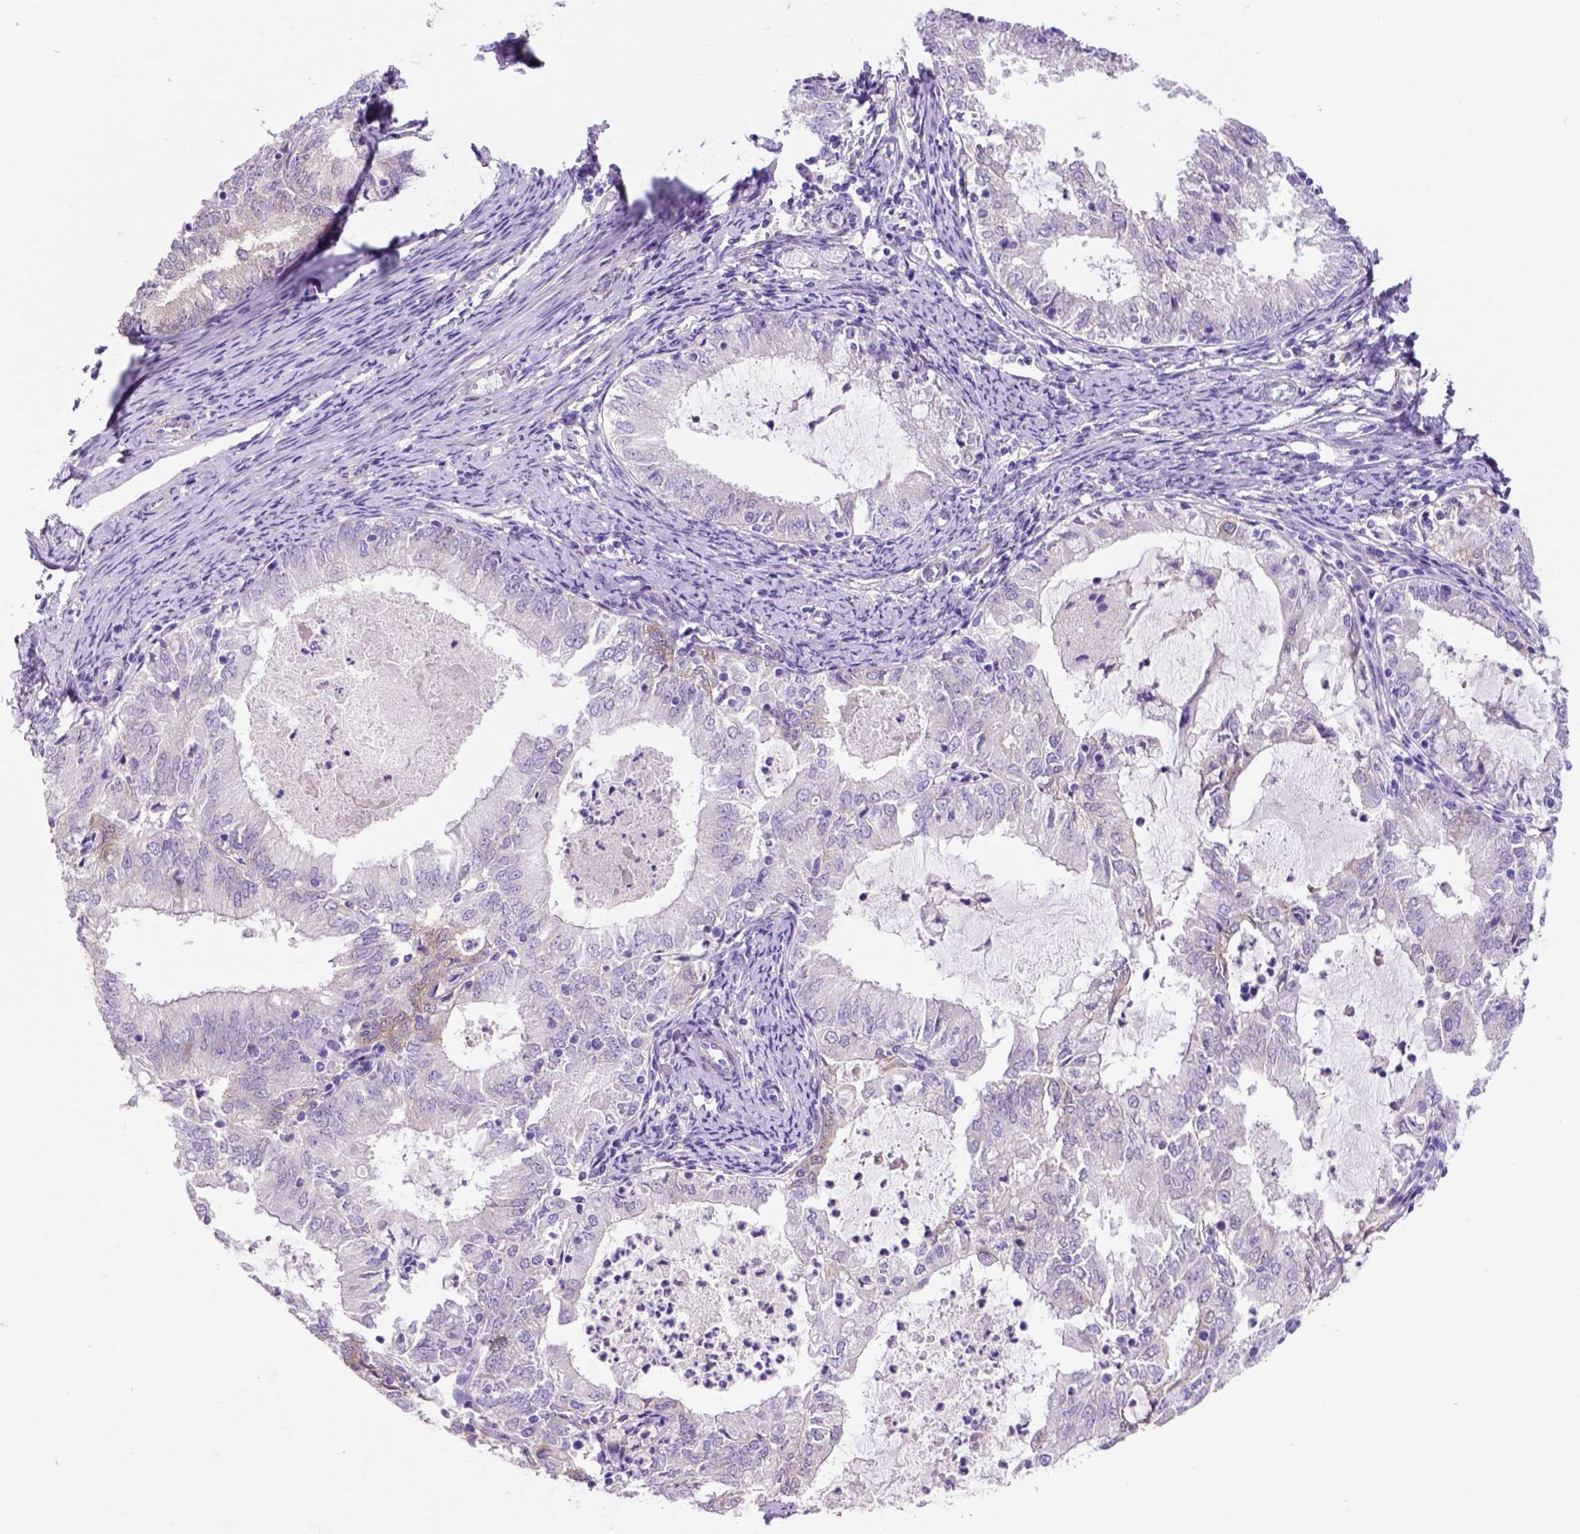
{"staining": {"intensity": "negative", "quantity": "none", "location": "none"}, "tissue": "endometrial cancer", "cell_type": "Tumor cells", "image_type": "cancer", "snomed": [{"axis": "morphology", "description": "Adenocarcinoma, NOS"}, {"axis": "topography", "description": "Endometrium"}], "caption": "Endometrial cancer stained for a protein using IHC reveals no staining tumor cells.", "gene": "EGFR", "patient": {"sex": "female", "age": 57}}